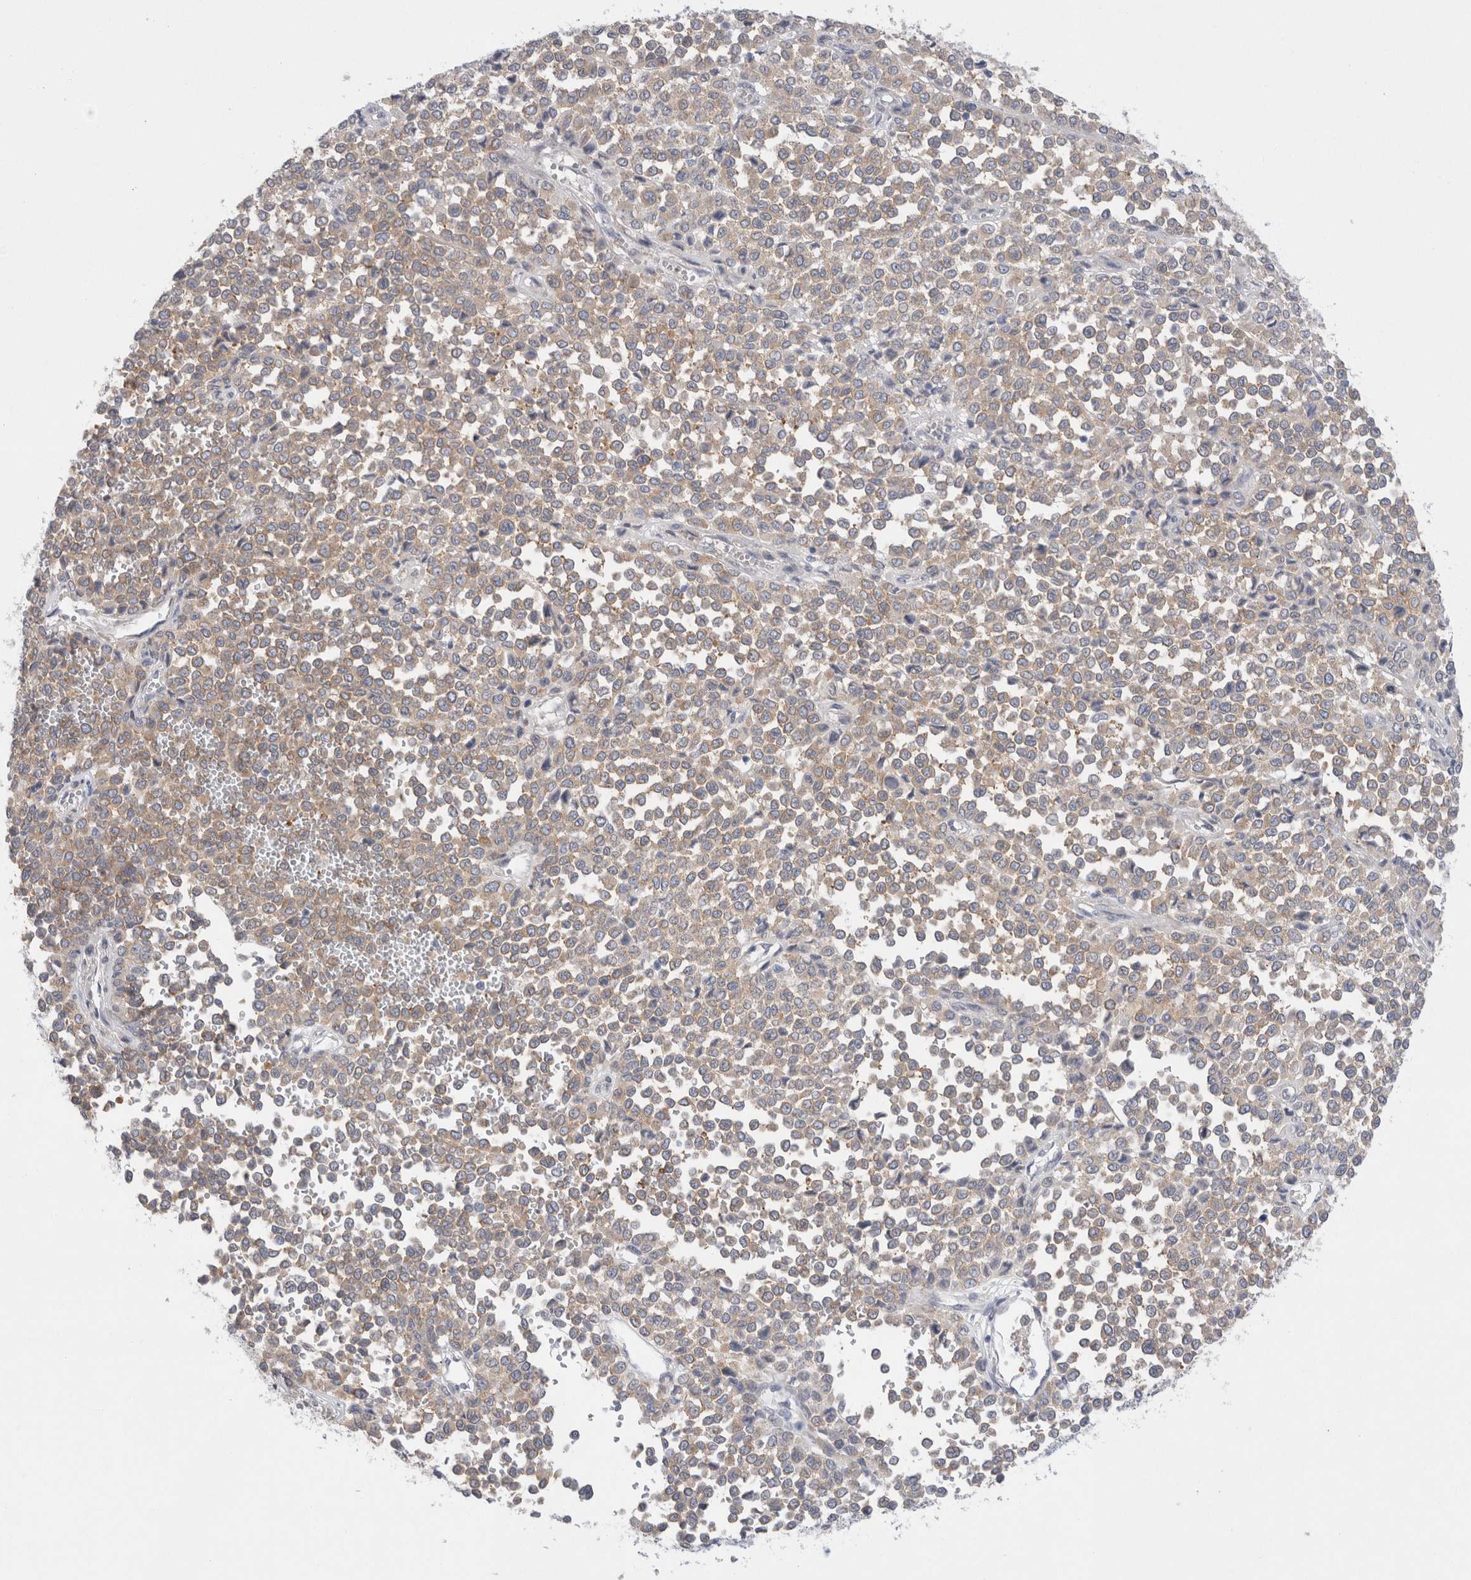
{"staining": {"intensity": "weak", "quantity": ">75%", "location": "cytoplasmic/membranous"}, "tissue": "melanoma", "cell_type": "Tumor cells", "image_type": "cancer", "snomed": [{"axis": "morphology", "description": "Malignant melanoma, Metastatic site"}, {"axis": "topography", "description": "Pancreas"}], "caption": "Immunohistochemistry image of human melanoma stained for a protein (brown), which reveals low levels of weak cytoplasmic/membranous staining in about >75% of tumor cells.", "gene": "WIPF2", "patient": {"sex": "female", "age": 30}}